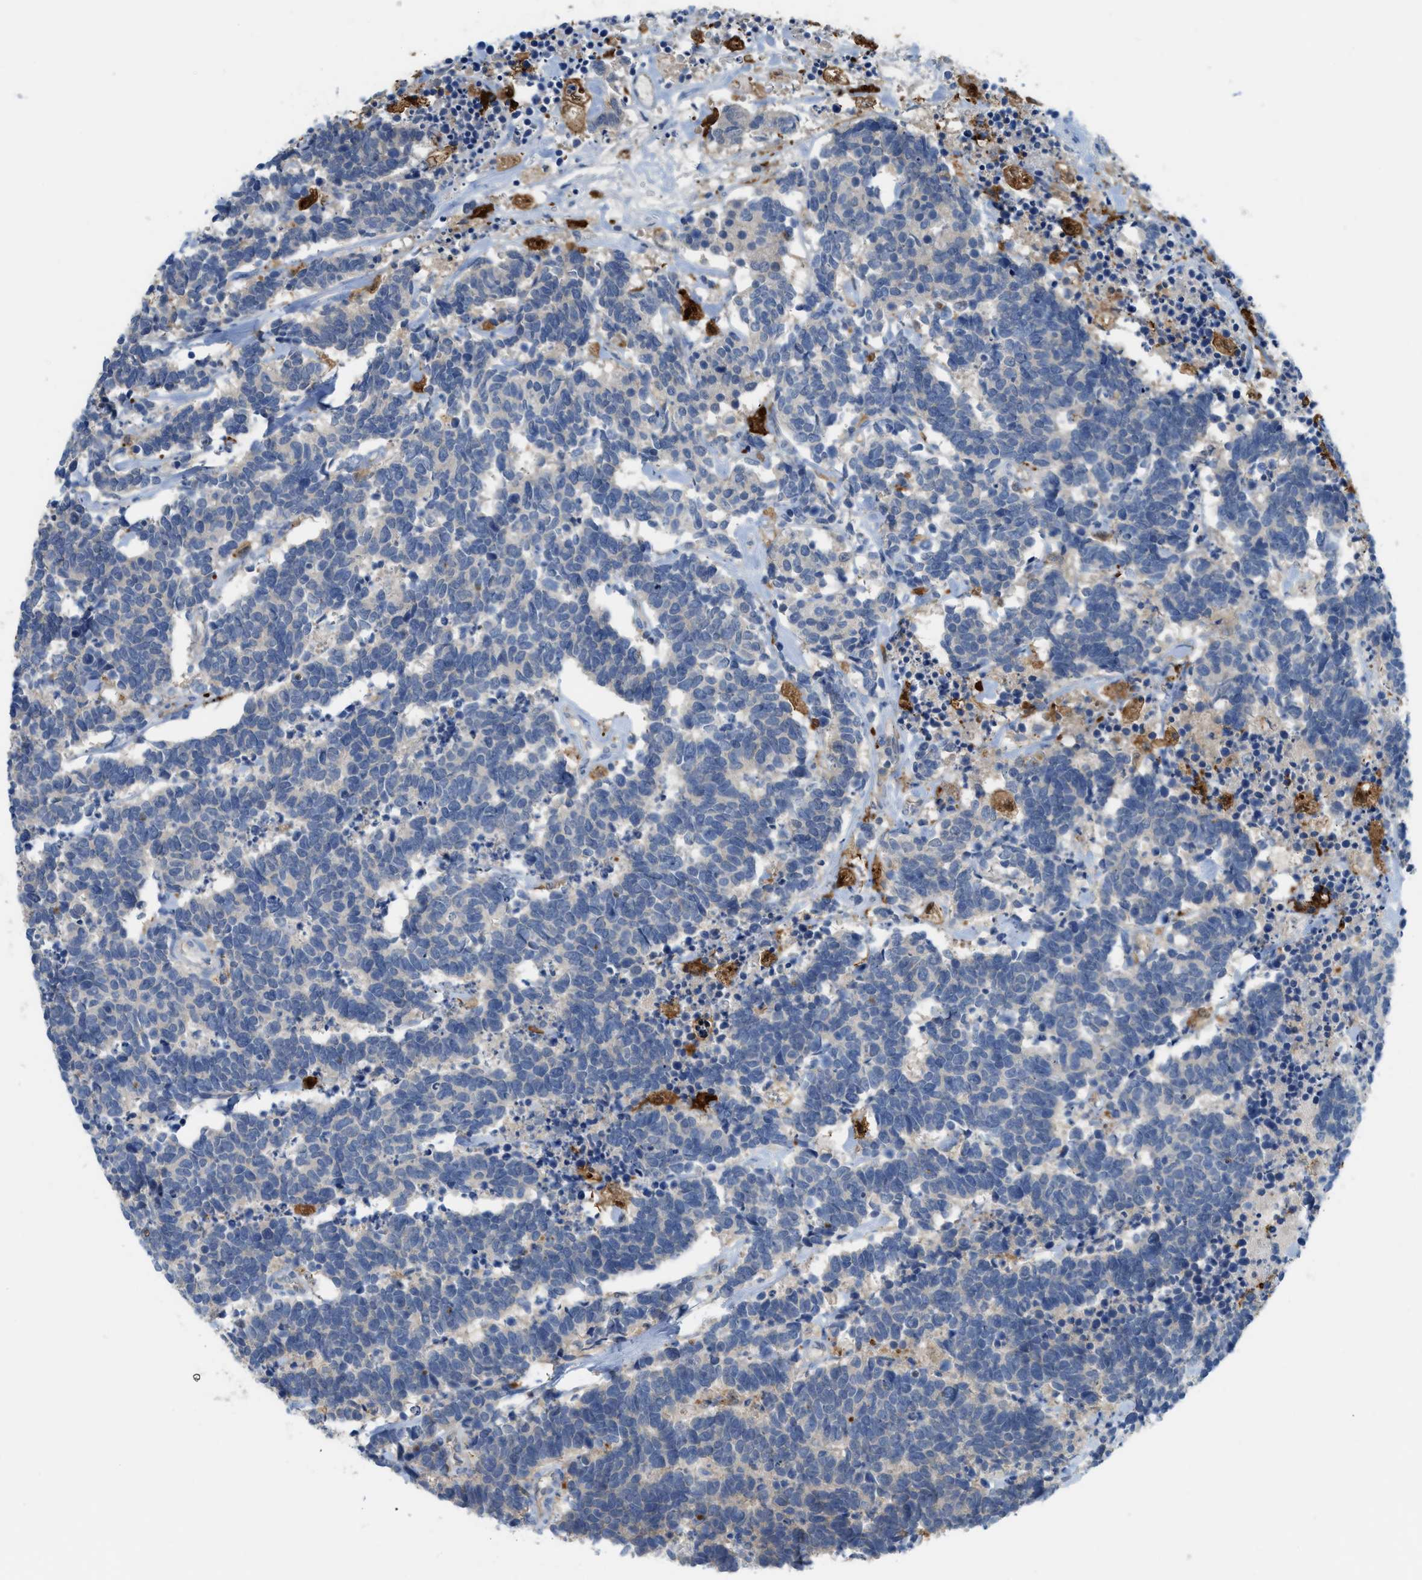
{"staining": {"intensity": "negative", "quantity": "none", "location": "none"}, "tissue": "carcinoid", "cell_type": "Tumor cells", "image_type": "cancer", "snomed": [{"axis": "morphology", "description": "Carcinoma, NOS"}, {"axis": "morphology", "description": "Carcinoid, malignant, NOS"}, {"axis": "topography", "description": "Urinary bladder"}], "caption": "A micrograph of human carcinoma is negative for staining in tumor cells. The staining is performed using DAB (3,3'-diaminobenzidine) brown chromogen with nuclei counter-stained in using hematoxylin.", "gene": "CSTB", "patient": {"sex": "male", "age": 57}}